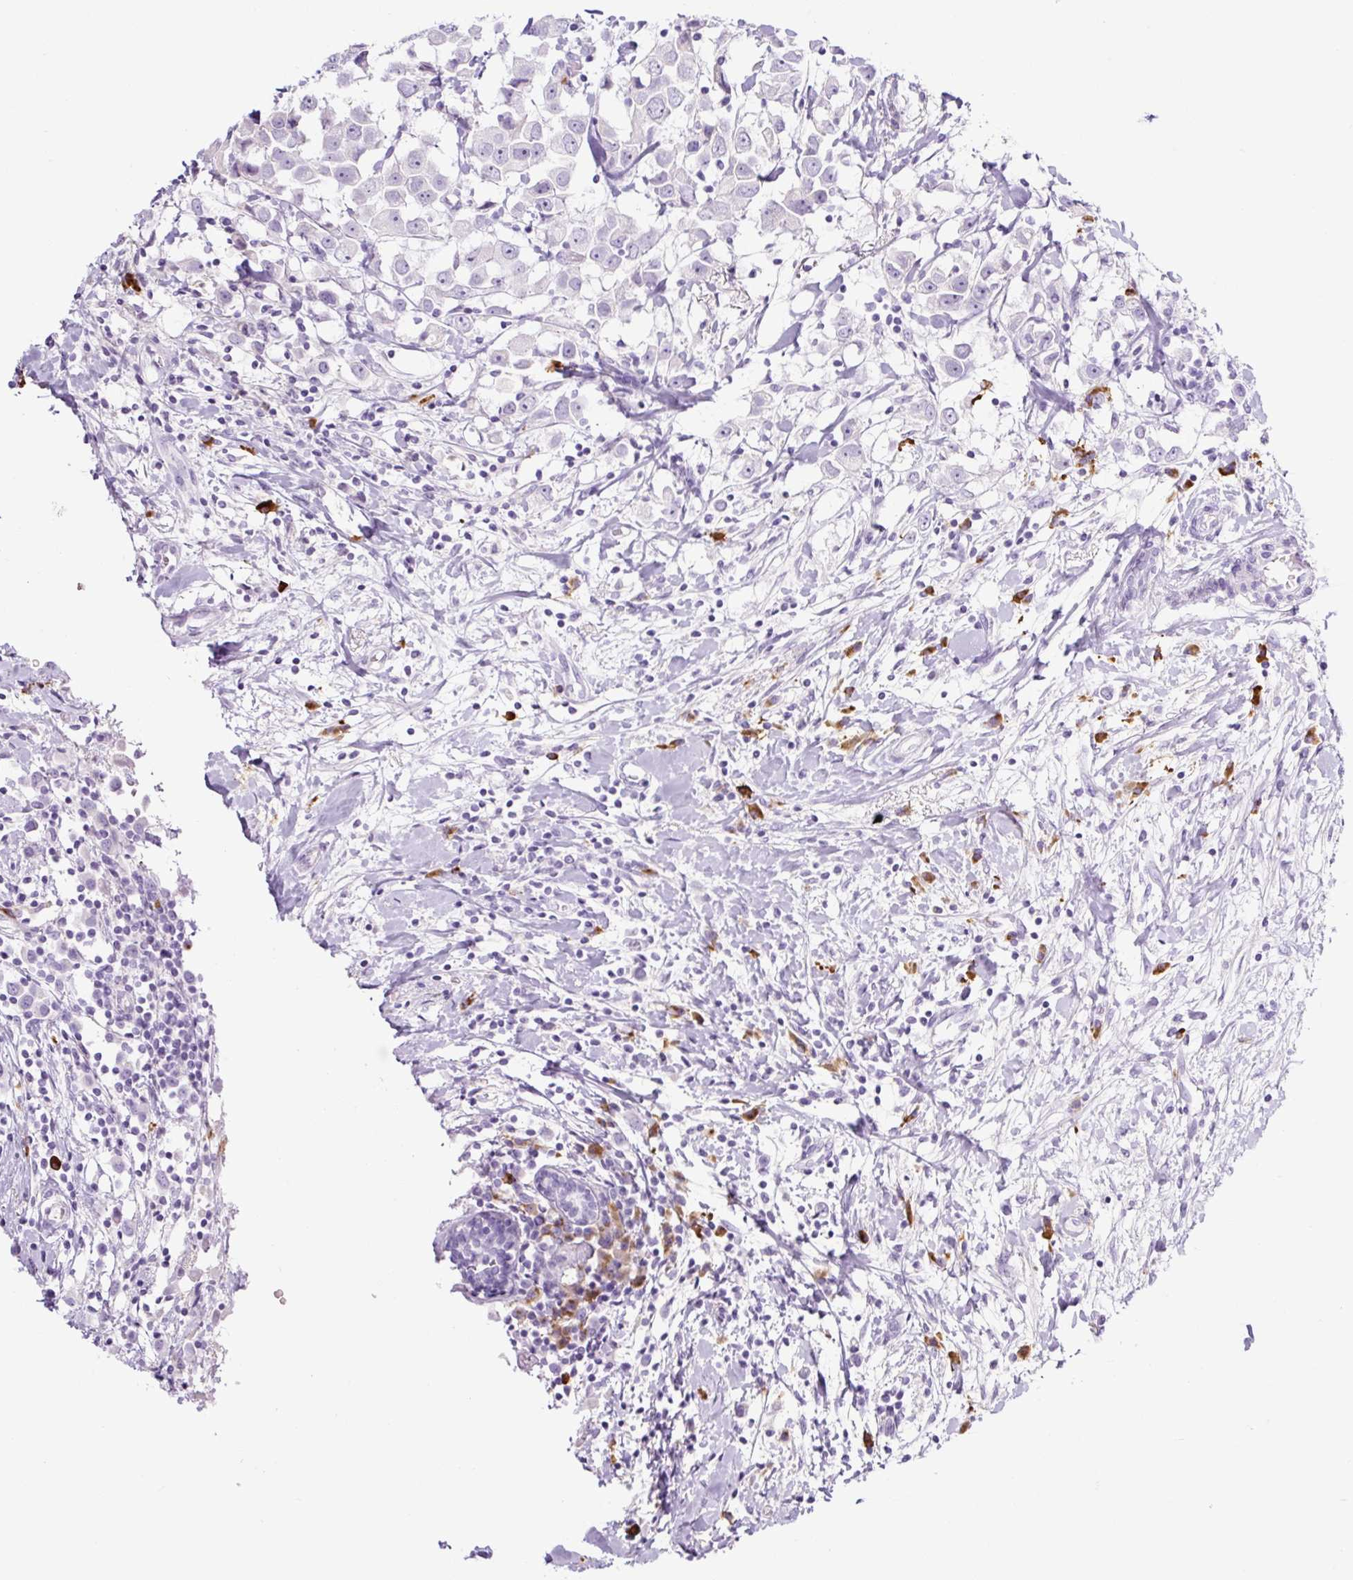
{"staining": {"intensity": "negative", "quantity": "none", "location": "none"}, "tissue": "breast cancer", "cell_type": "Tumor cells", "image_type": "cancer", "snomed": [{"axis": "morphology", "description": "Duct carcinoma"}, {"axis": "topography", "description": "Breast"}], "caption": "This photomicrograph is of breast invasive ductal carcinoma stained with immunohistochemistry to label a protein in brown with the nuclei are counter-stained blue. There is no expression in tumor cells.", "gene": "RNF212B", "patient": {"sex": "female", "age": 61}}